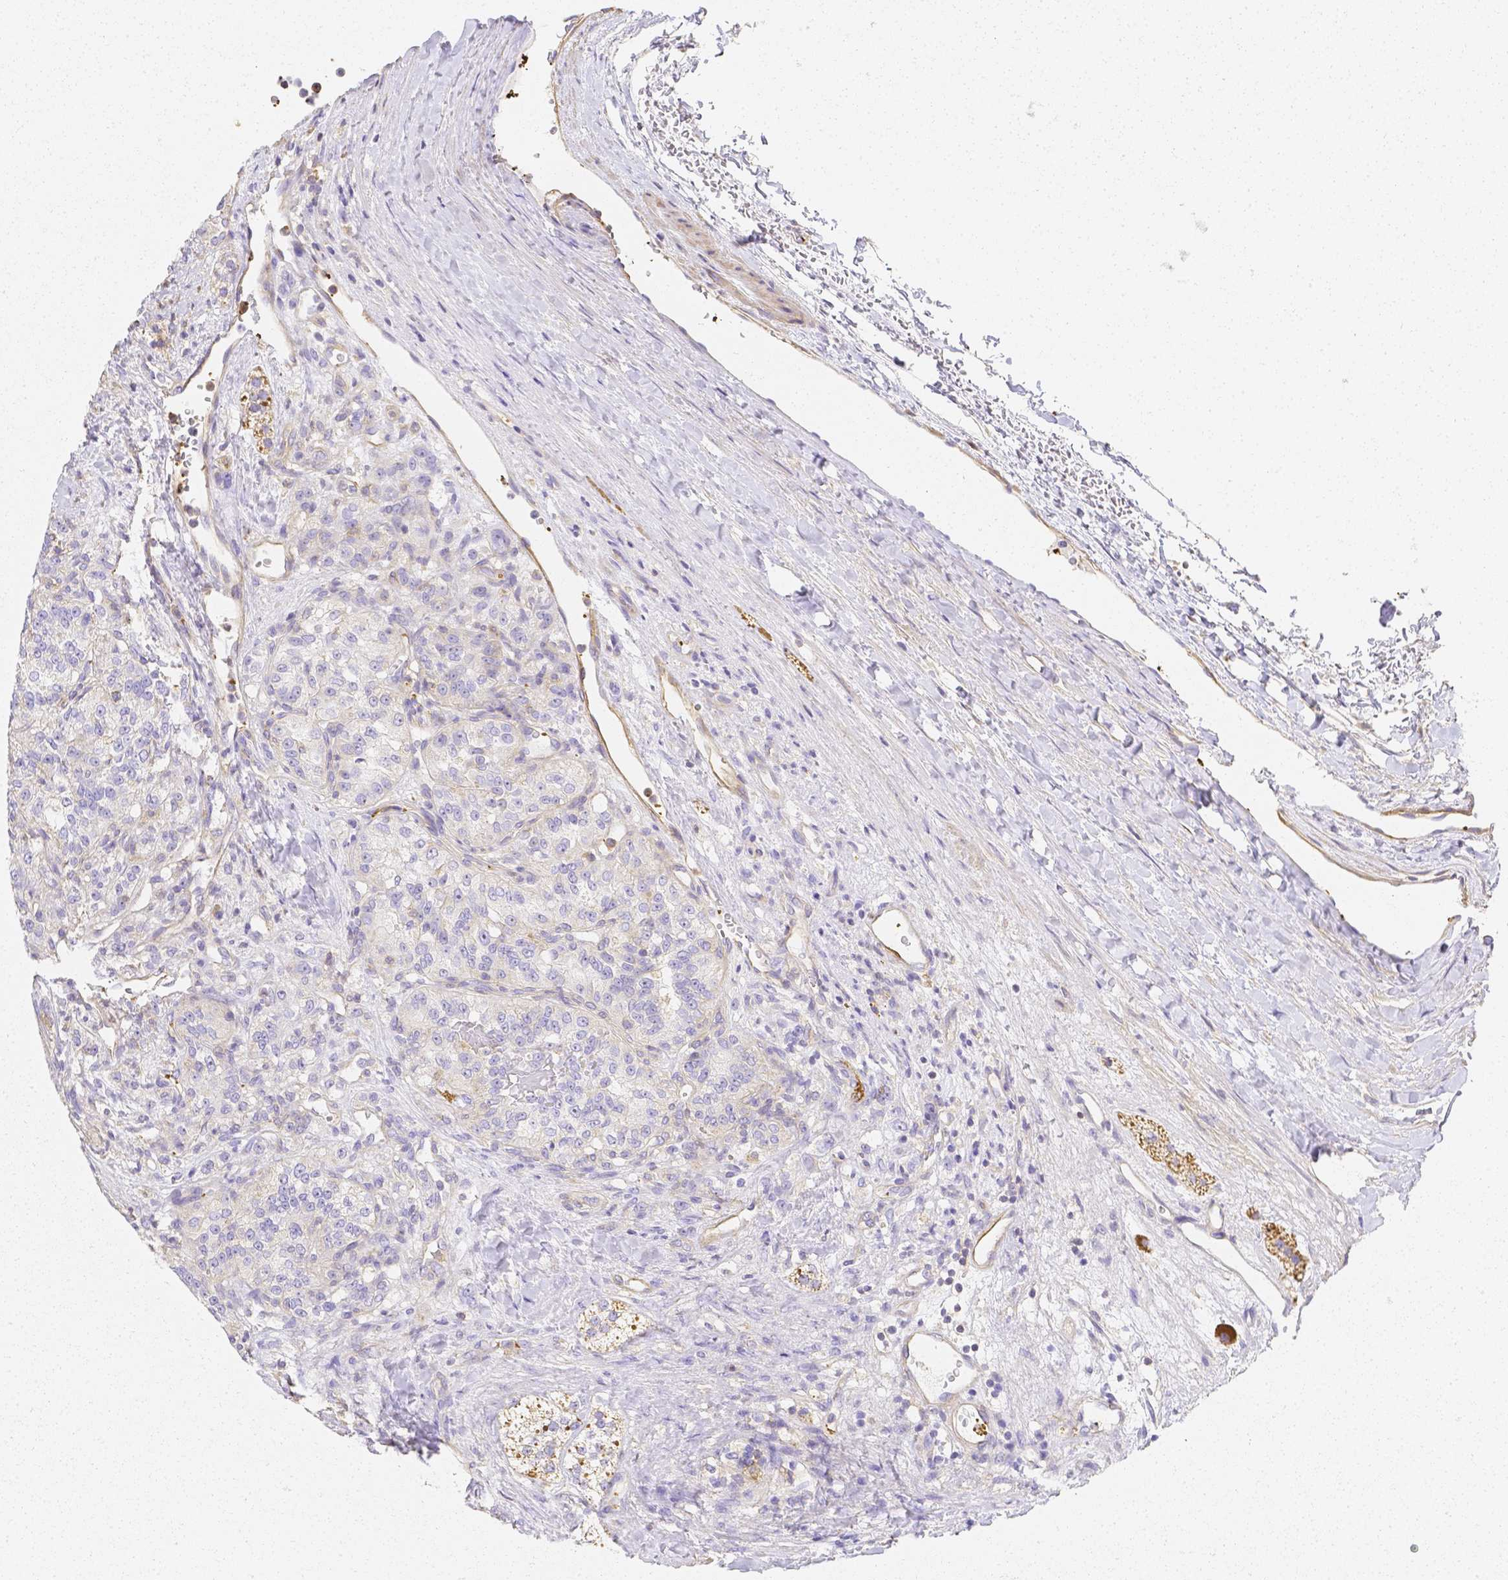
{"staining": {"intensity": "negative", "quantity": "none", "location": "none"}, "tissue": "renal cancer", "cell_type": "Tumor cells", "image_type": "cancer", "snomed": [{"axis": "morphology", "description": "Adenocarcinoma, NOS"}, {"axis": "topography", "description": "Kidney"}], "caption": "Renal cancer was stained to show a protein in brown. There is no significant expression in tumor cells. (DAB immunohistochemistry visualized using brightfield microscopy, high magnification).", "gene": "ASAH2", "patient": {"sex": "female", "age": 63}}